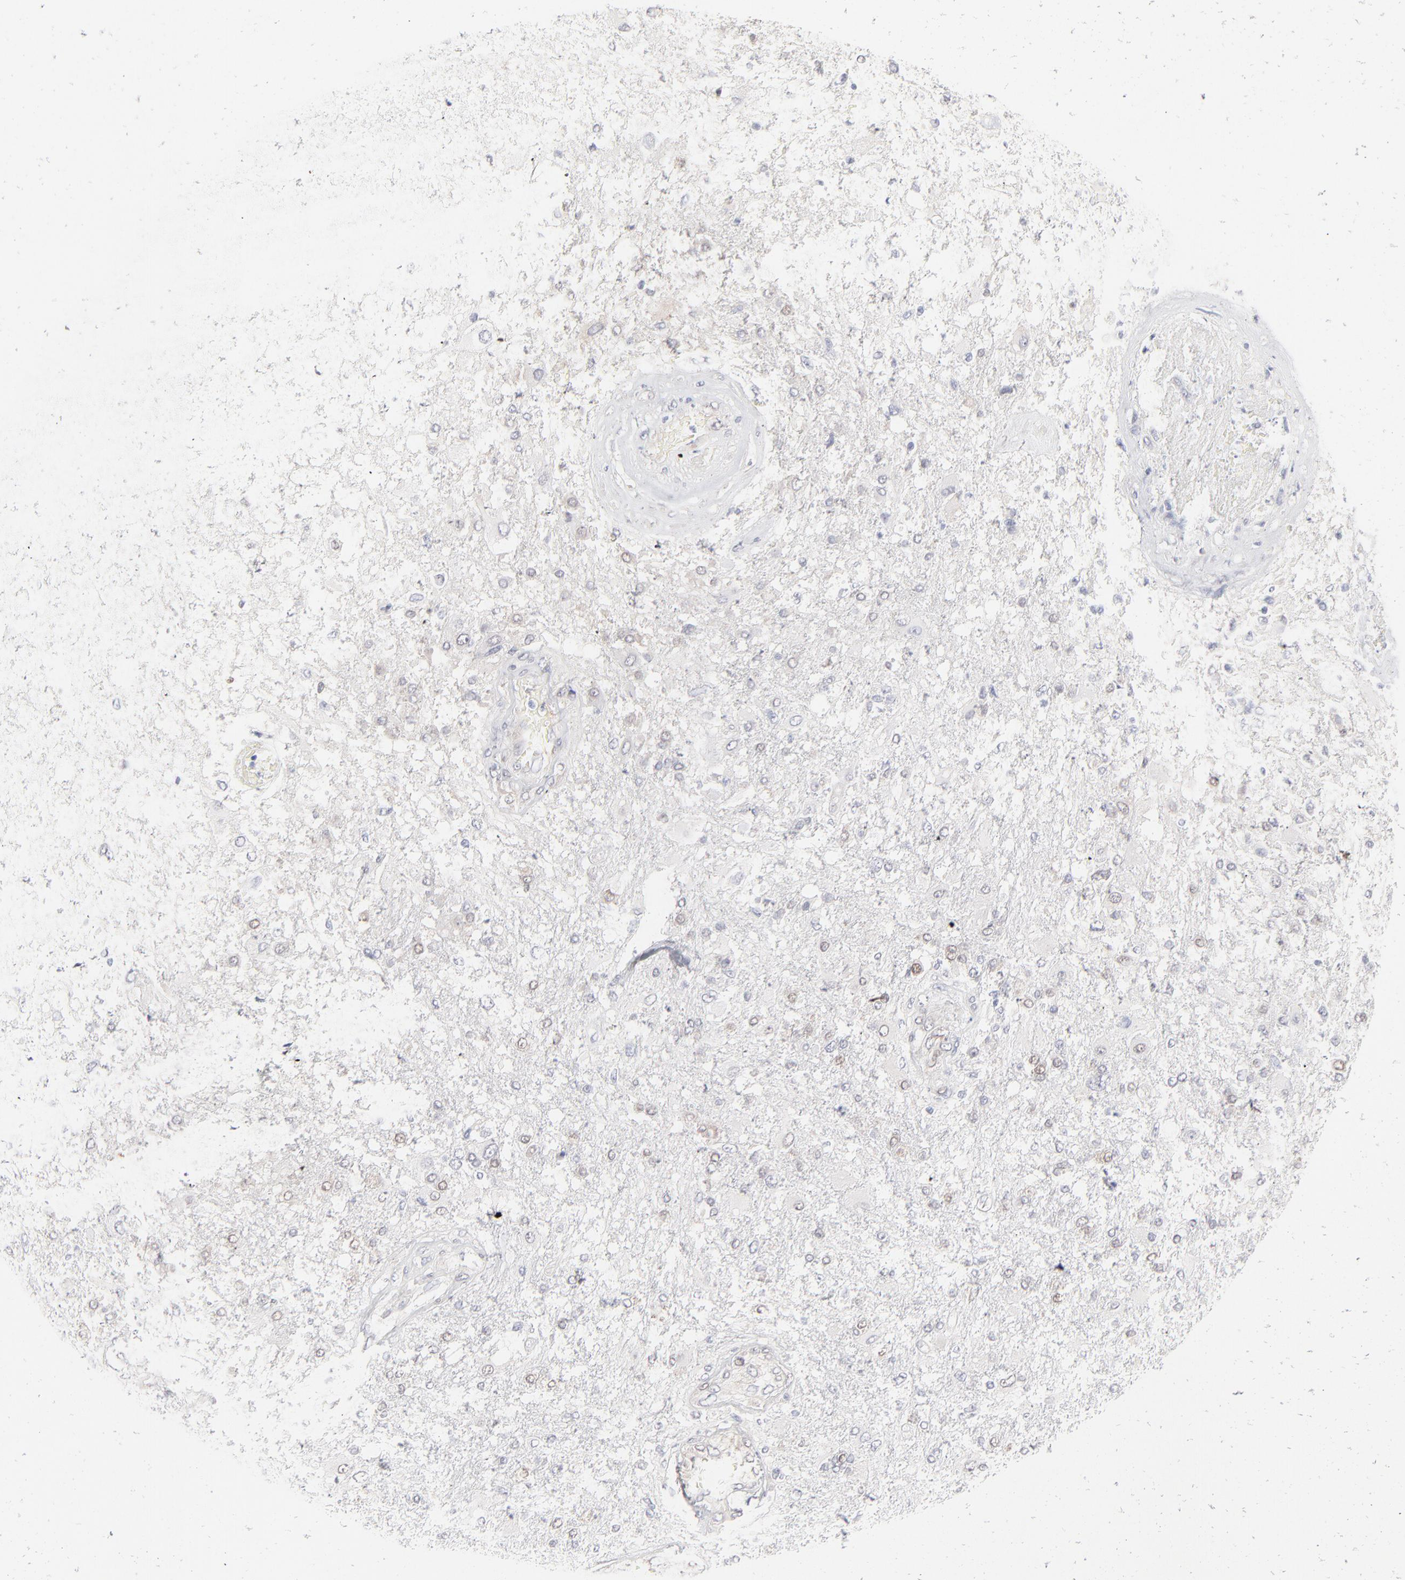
{"staining": {"intensity": "weak", "quantity": "<25%", "location": "nuclear"}, "tissue": "glioma", "cell_type": "Tumor cells", "image_type": "cancer", "snomed": [{"axis": "morphology", "description": "Glioma, malignant, High grade"}, {"axis": "topography", "description": "Cerebral cortex"}], "caption": "A photomicrograph of malignant high-grade glioma stained for a protein shows no brown staining in tumor cells.", "gene": "RBM3", "patient": {"sex": "male", "age": 79}}